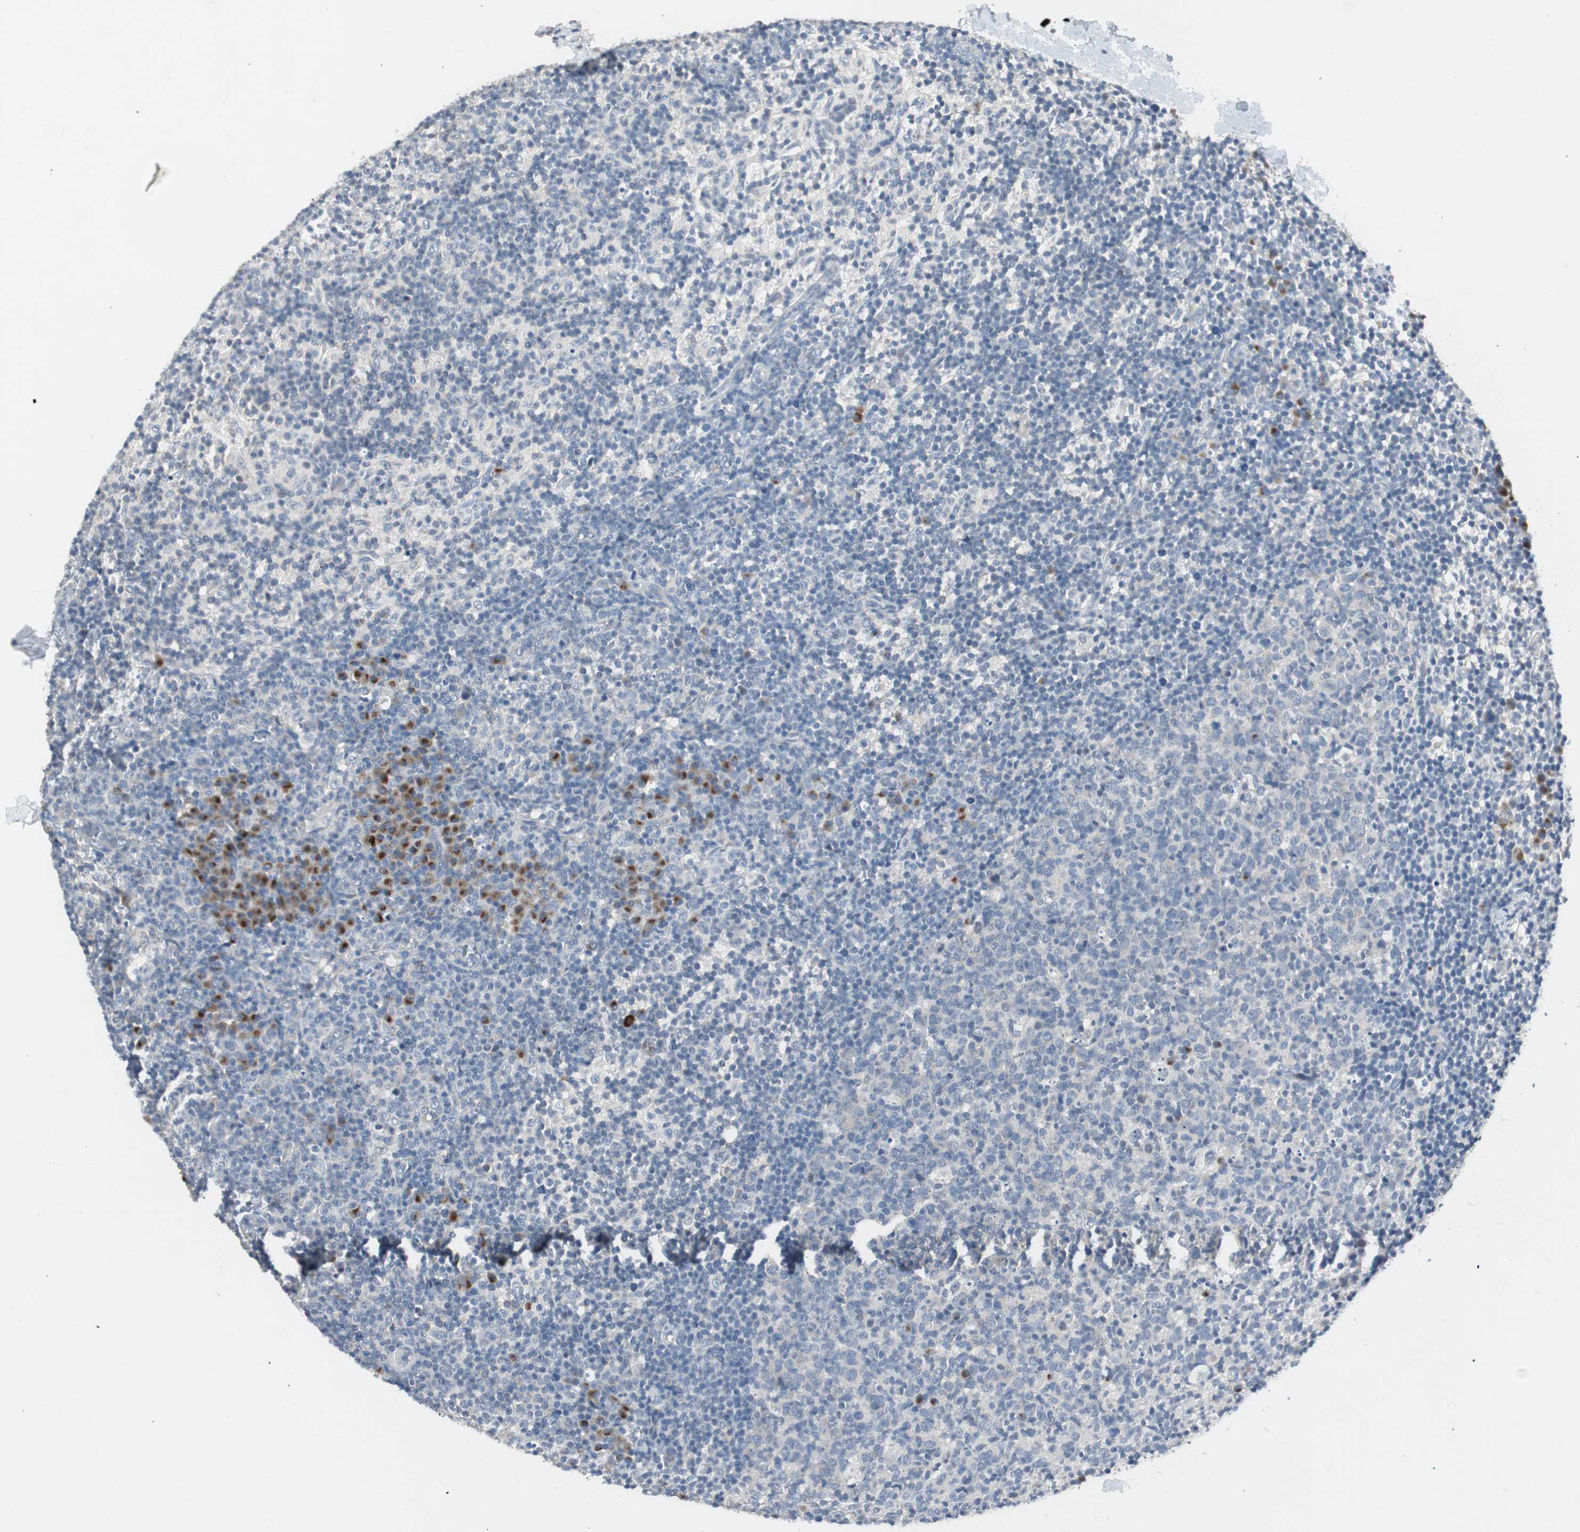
{"staining": {"intensity": "negative", "quantity": "none", "location": "none"}, "tissue": "lymph node", "cell_type": "Germinal center cells", "image_type": "normal", "snomed": [{"axis": "morphology", "description": "Normal tissue, NOS"}, {"axis": "morphology", "description": "Inflammation, NOS"}, {"axis": "topography", "description": "Lymph node"}], "caption": "Micrograph shows no significant protein expression in germinal center cells of normal lymph node.", "gene": "SOX30", "patient": {"sex": "male", "age": 55}}